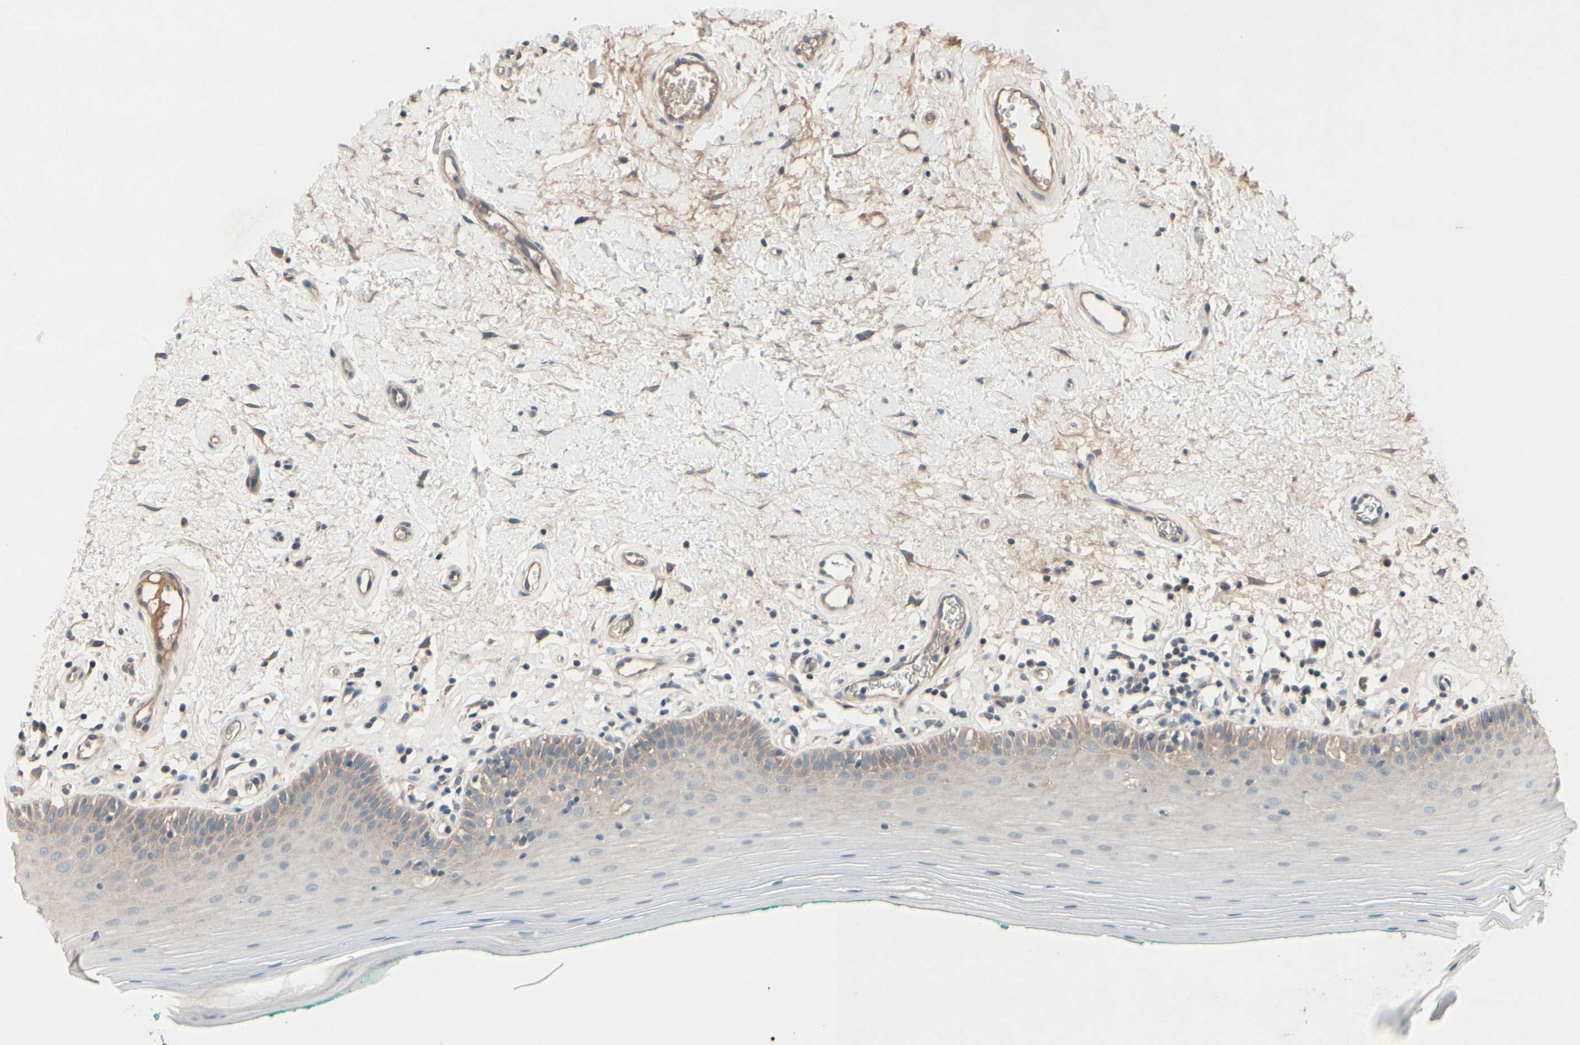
{"staining": {"intensity": "weak", "quantity": "25%-75%", "location": "cytoplasmic/membranous"}, "tissue": "oral mucosa", "cell_type": "Squamous epithelial cells", "image_type": "normal", "snomed": [{"axis": "morphology", "description": "Normal tissue, NOS"}, {"axis": "topography", "description": "Skeletal muscle"}, {"axis": "topography", "description": "Oral tissue"}], "caption": "This photomicrograph demonstrates immunohistochemistry (IHC) staining of benign human oral mucosa, with low weak cytoplasmic/membranous staining in about 25%-75% of squamous epithelial cells.", "gene": "ICAM5", "patient": {"sex": "male", "age": 58}}